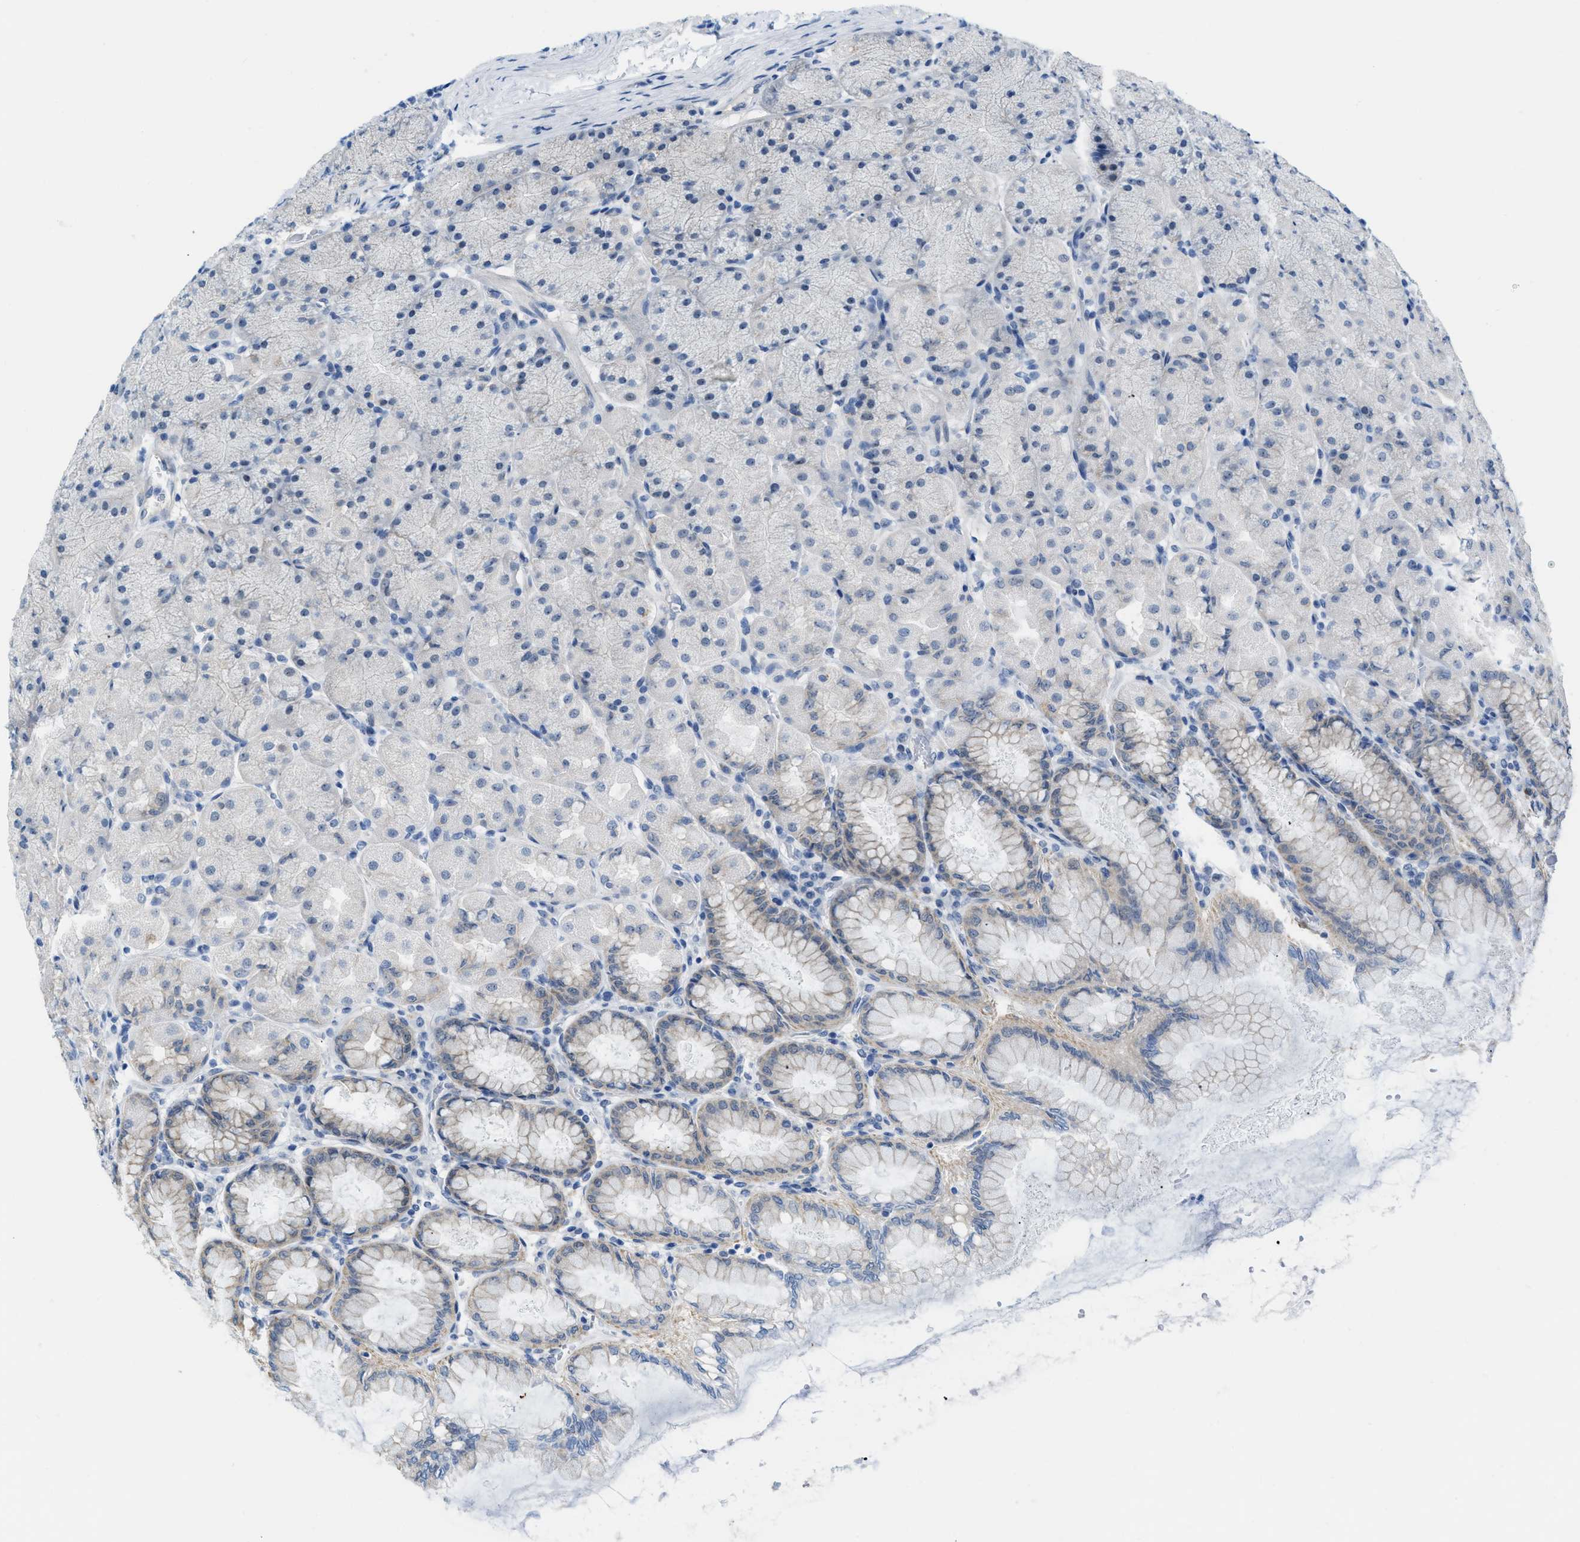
{"staining": {"intensity": "weak", "quantity": "<25%", "location": "cytoplasmic/membranous"}, "tissue": "stomach", "cell_type": "Glandular cells", "image_type": "normal", "snomed": [{"axis": "morphology", "description": "Normal tissue, NOS"}, {"axis": "topography", "description": "Stomach, upper"}], "caption": "Histopathology image shows no significant protein staining in glandular cells of benign stomach. (Brightfield microscopy of DAB (3,3'-diaminobenzidine) immunohistochemistry (IHC) at high magnification).", "gene": "PHRF1", "patient": {"sex": "female", "age": 56}}